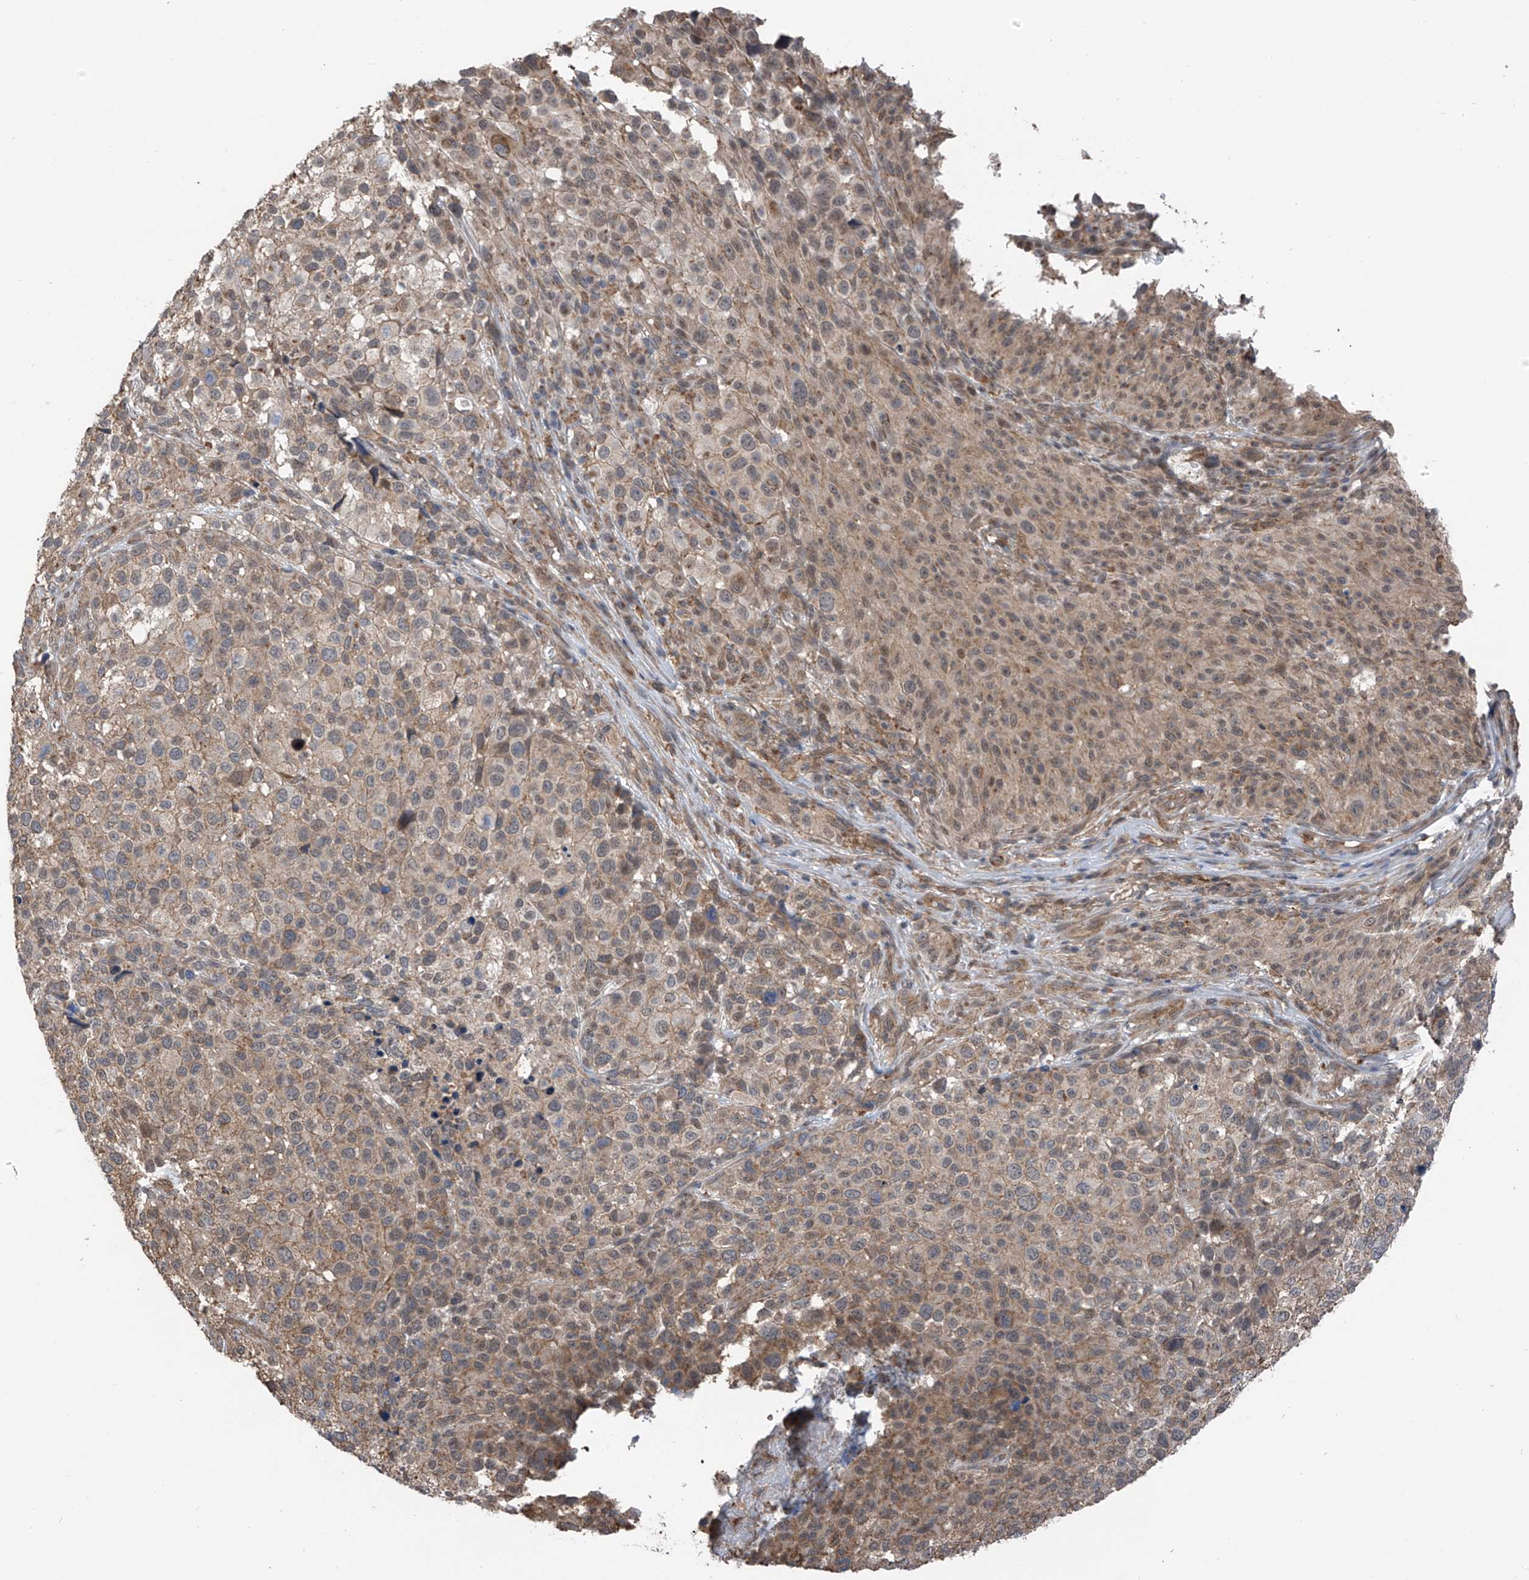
{"staining": {"intensity": "weak", "quantity": "25%-75%", "location": "cytoplasmic/membranous"}, "tissue": "melanoma", "cell_type": "Tumor cells", "image_type": "cancer", "snomed": [{"axis": "morphology", "description": "Malignant melanoma, NOS"}, {"axis": "topography", "description": "Skin of trunk"}], "caption": "The immunohistochemical stain labels weak cytoplasmic/membranous staining in tumor cells of melanoma tissue.", "gene": "ZNF189", "patient": {"sex": "male", "age": 71}}